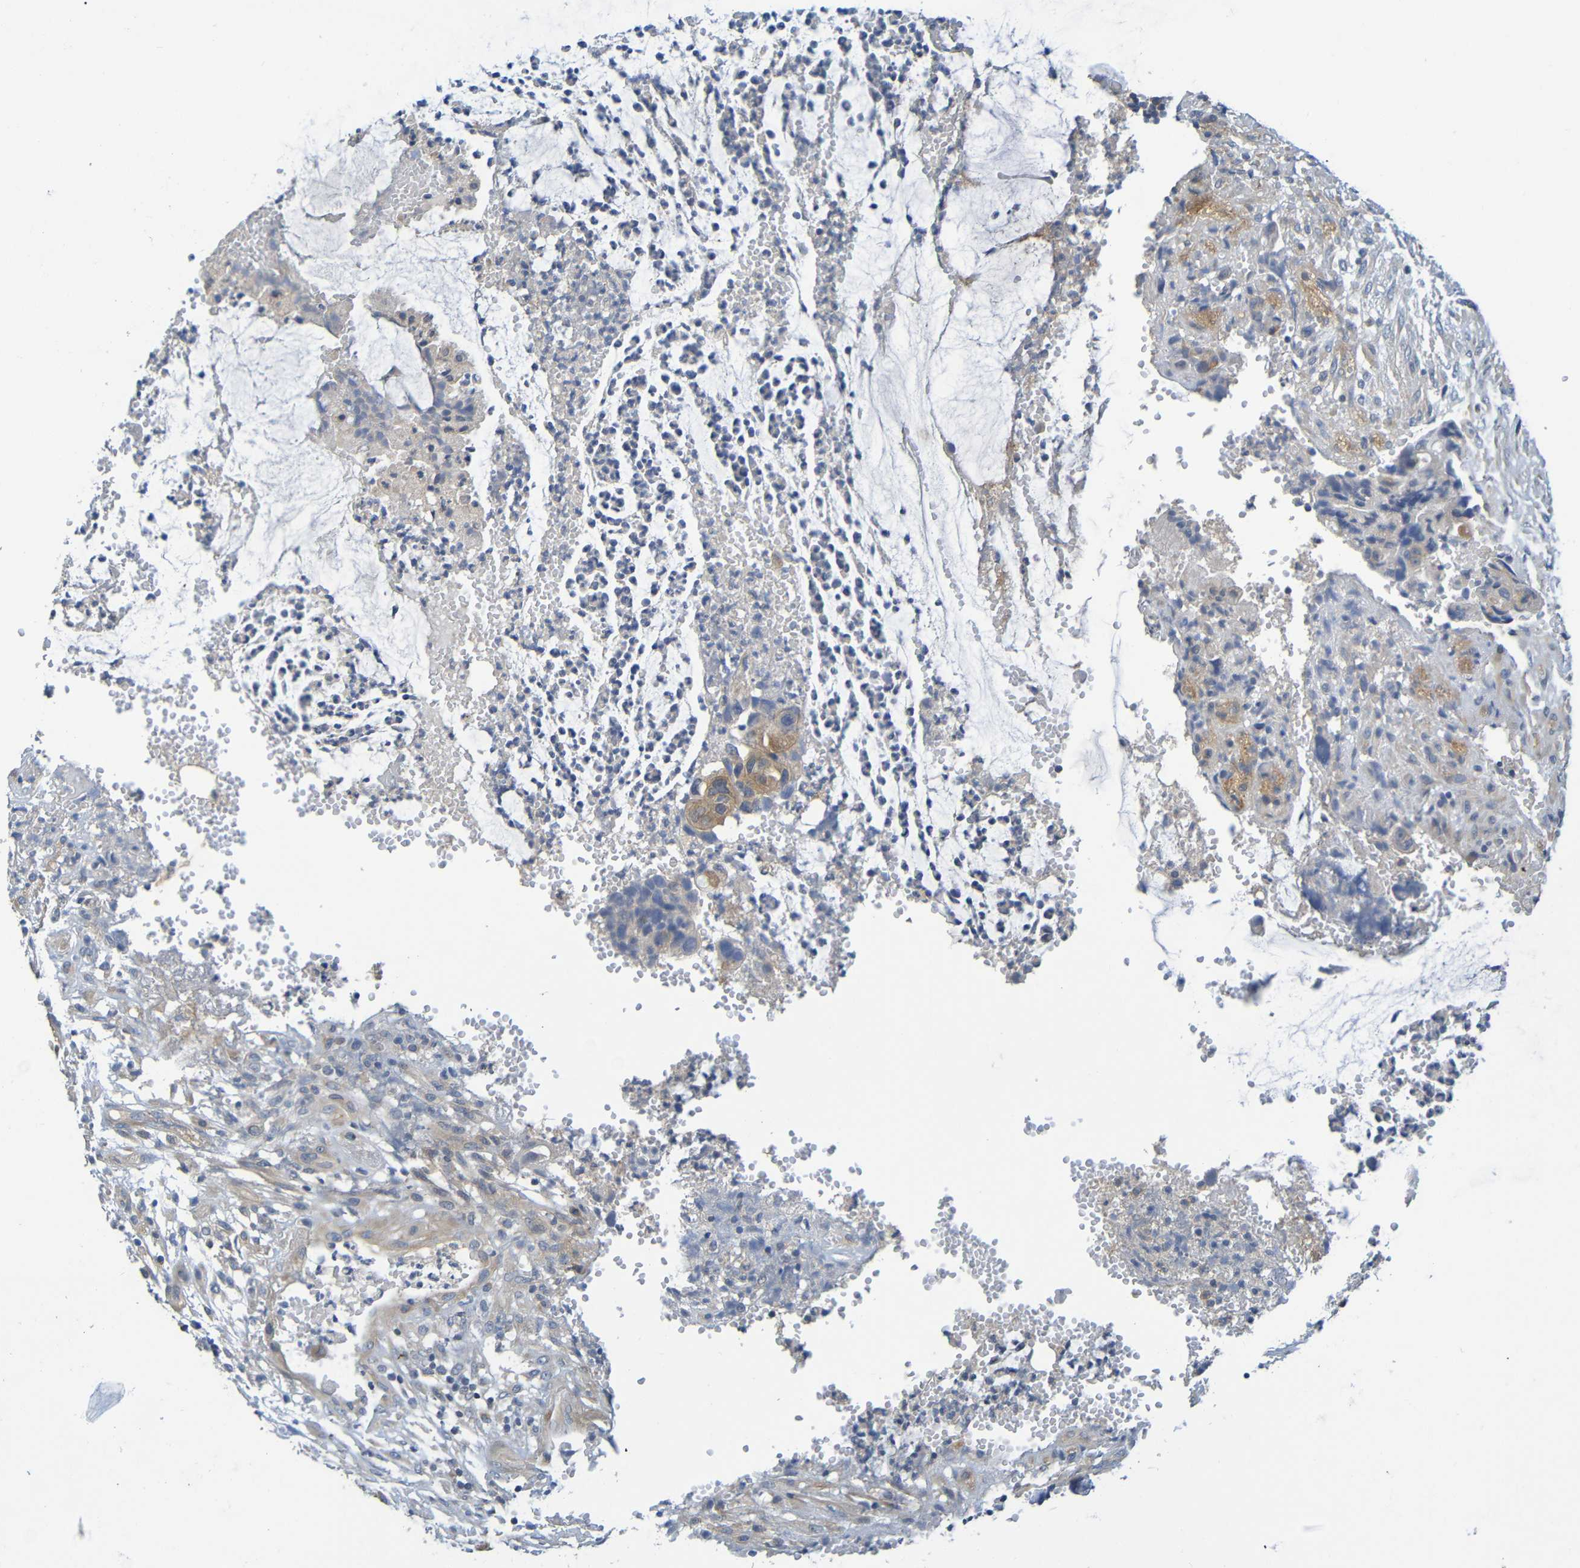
{"staining": {"intensity": "weak", "quantity": ">75%", "location": "cytoplasmic/membranous"}, "tissue": "colorectal cancer", "cell_type": "Tumor cells", "image_type": "cancer", "snomed": [{"axis": "morphology", "description": "Adenocarcinoma, NOS"}, {"axis": "topography", "description": "Colon"}], "caption": "Approximately >75% of tumor cells in colorectal cancer reveal weak cytoplasmic/membranous protein expression as visualized by brown immunohistochemical staining.", "gene": "CYP4F2", "patient": {"sex": "female", "age": 57}}